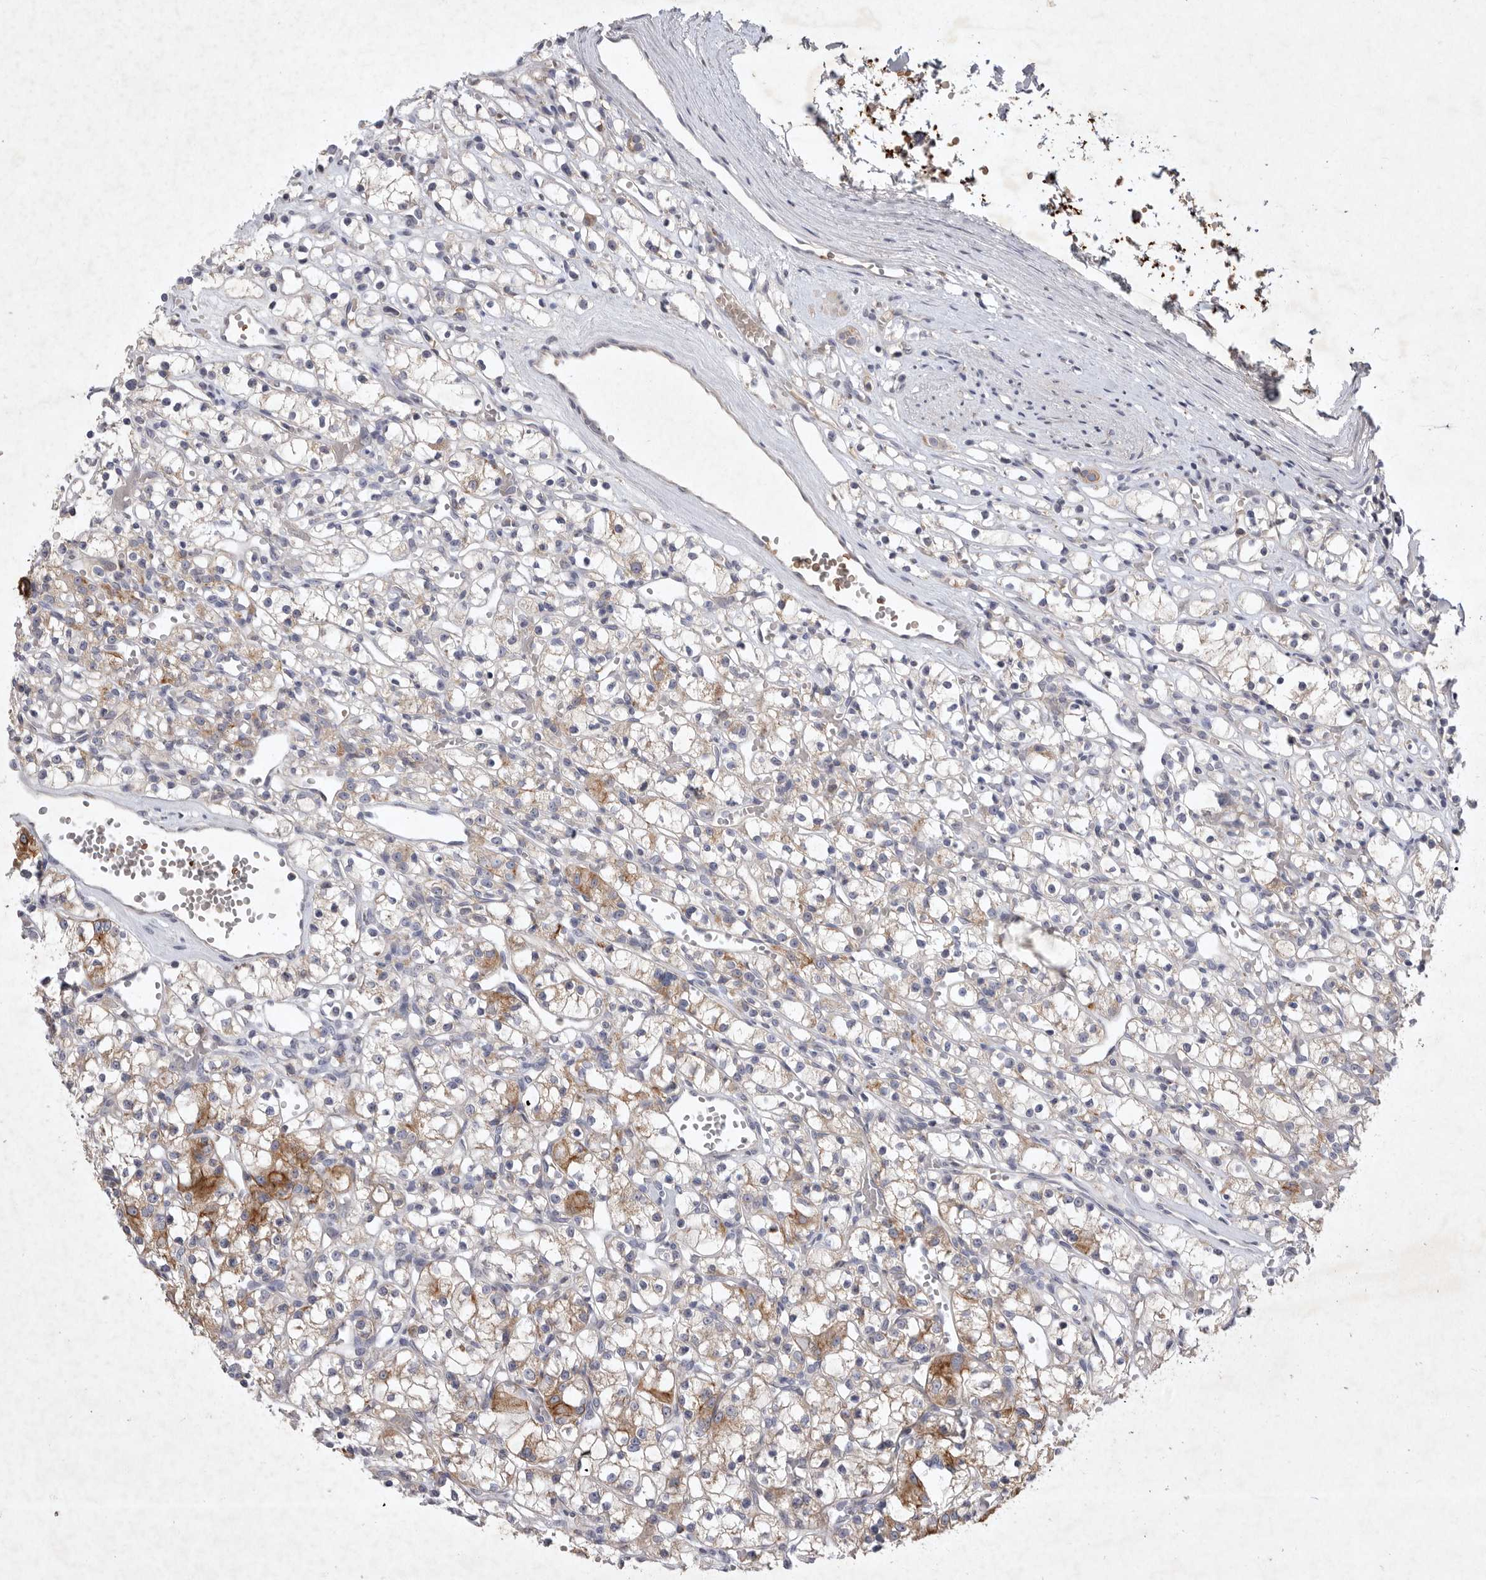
{"staining": {"intensity": "moderate", "quantity": "<25%", "location": "cytoplasmic/membranous"}, "tissue": "renal cancer", "cell_type": "Tumor cells", "image_type": "cancer", "snomed": [{"axis": "morphology", "description": "Adenocarcinoma, NOS"}, {"axis": "topography", "description": "Kidney"}], "caption": "The image exhibits a brown stain indicating the presence of a protein in the cytoplasmic/membranous of tumor cells in renal cancer (adenocarcinoma).", "gene": "TNFSF14", "patient": {"sex": "female", "age": 59}}